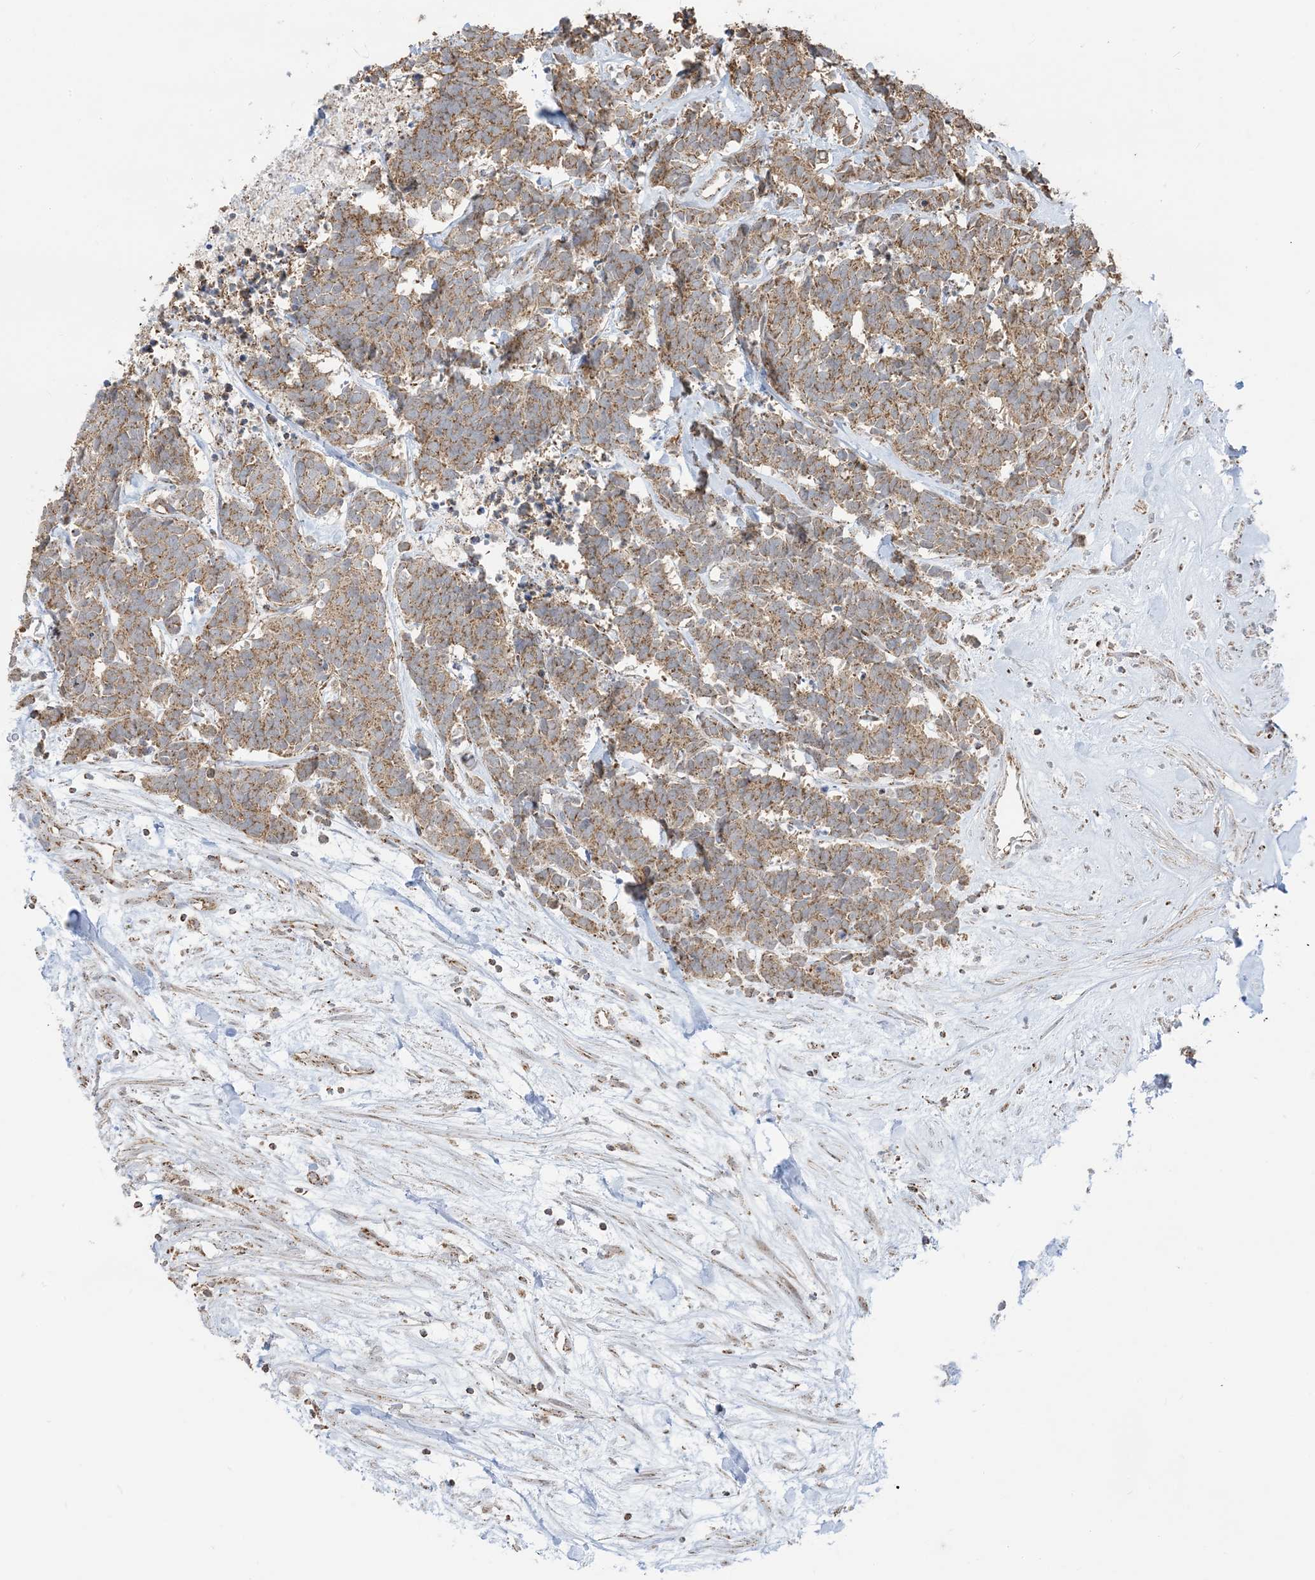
{"staining": {"intensity": "moderate", "quantity": ">75%", "location": "cytoplasmic/membranous"}, "tissue": "carcinoid", "cell_type": "Tumor cells", "image_type": "cancer", "snomed": [{"axis": "morphology", "description": "Carcinoma, NOS"}, {"axis": "morphology", "description": "Carcinoid, malignant, NOS"}, {"axis": "topography", "description": "Urinary bladder"}], "caption": "An immunohistochemistry (IHC) histopathology image of neoplastic tissue is shown. Protein staining in brown shows moderate cytoplasmic/membranous positivity in carcinoid within tumor cells. (DAB IHC, brown staining for protein, blue staining for nuclei).", "gene": "MAPKBP1", "patient": {"sex": "male", "age": 57}}